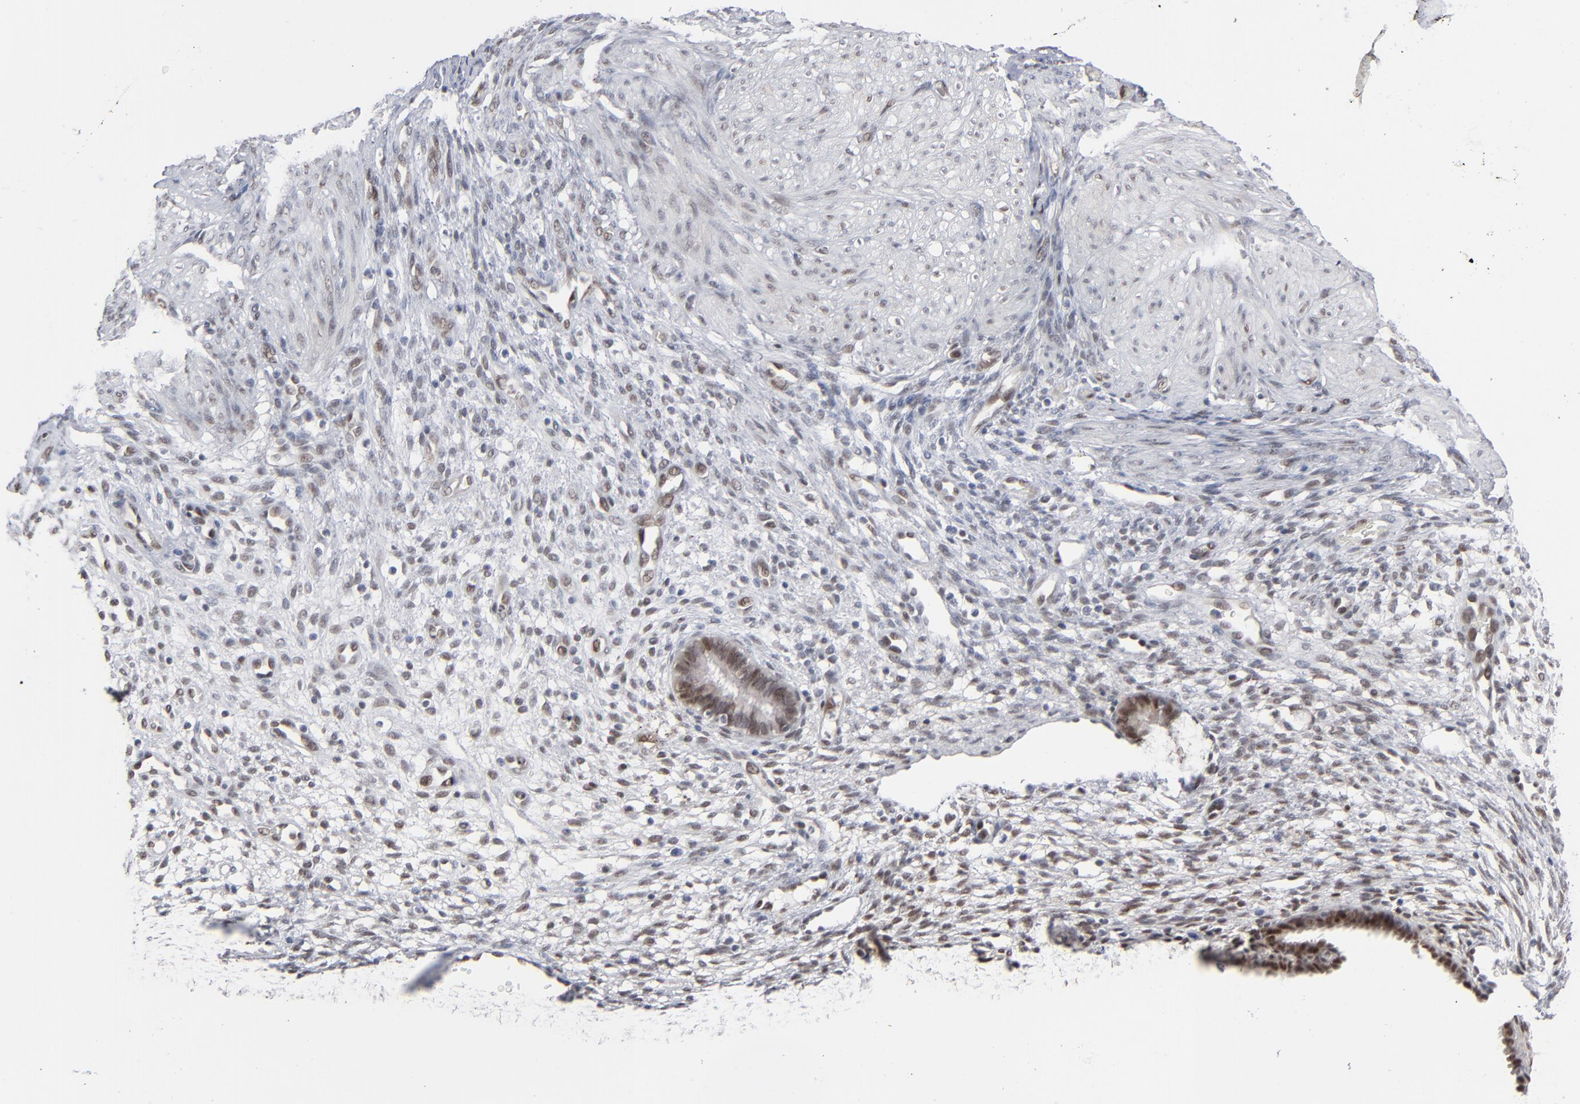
{"staining": {"intensity": "moderate", "quantity": "25%-75%", "location": "nuclear"}, "tissue": "endometrium", "cell_type": "Cells in endometrial stroma", "image_type": "normal", "snomed": [{"axis": "morphology", "description": "Normal tissue, NOS"}, {"axis": "topography", "description": "Endometrium"}], "caption": "Immunohistochemistry photomicrograph of benign endometrium stained for a protein (brown), which reveals medium levels of moderate nuclear positivity in approximately 25%-75% of cells in endometrial stroma.", "gene": "IRF9", "patient": {"sex": "female", "age": 72}}